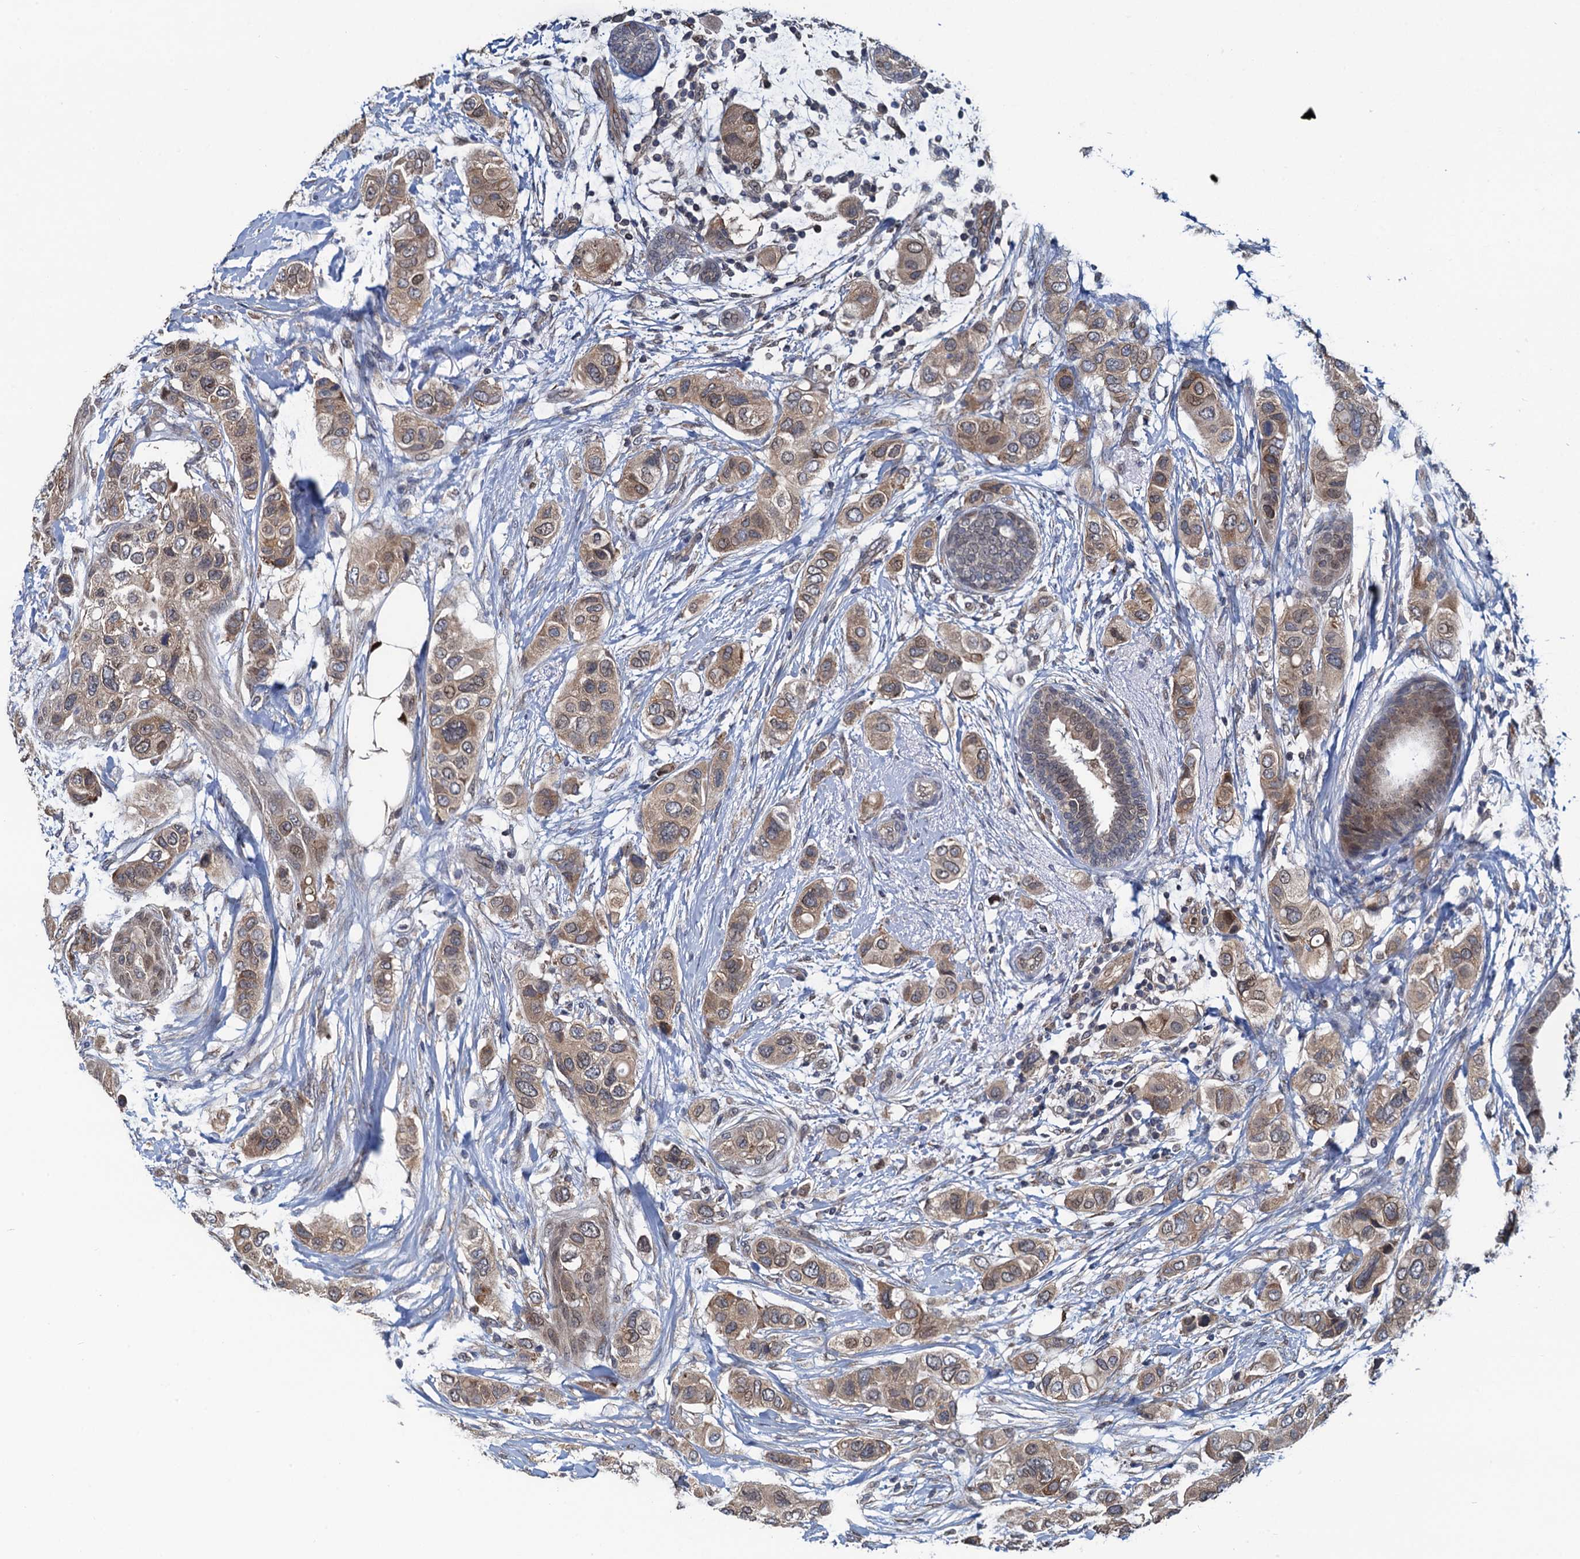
{"staining": {"intensity": "moderate", "quantity": ">75%", "location": "cytoplasmic/membranous,nuclear"}, "tissue": "breast cancer", "cell_type": "Tumor cells", "image_type": "cancer", "snomed": [{"axis": "morphology", "description": "Lobular carcinoma"}, {"axis": "topography", "description": "Breast"}], "caption": "IHC histopathology image of human lobular carcinoma (breast) stained for a protein (brown), which shows medium levels of moderate cytoplasmic/membranous and nuclear staining in about >75% of tumor cells.", "gene": "RNF125", "patient": {"sex": "female", "age": 51}}